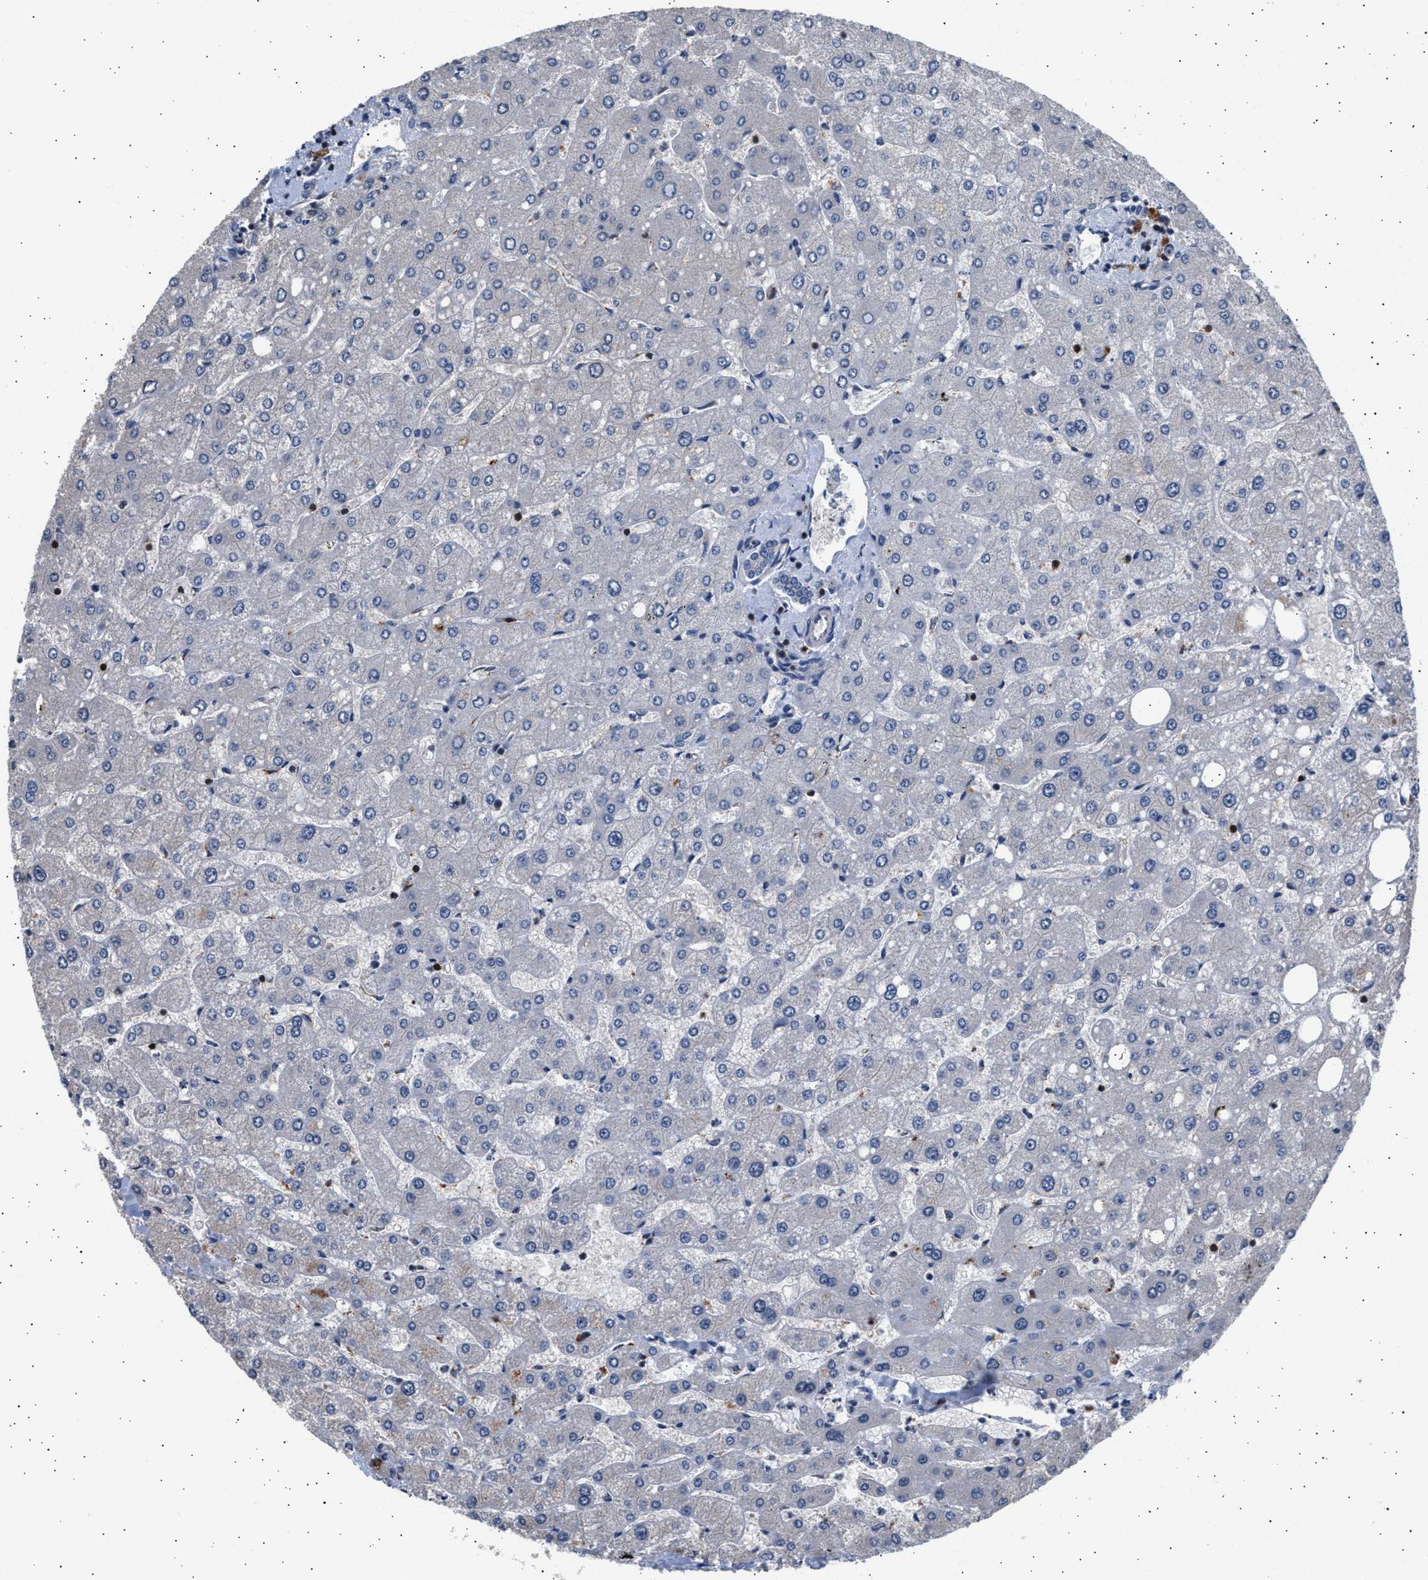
{"staining": {"intensity": "negative", "quantity": "none", "location": "none"}, "tissue": "liver", "cell_type": "Cholangiocytes", "image_type": "normal", "snomed": [{"axis": "morphology", "description": "Normal tissue, NOS"}, {"axis": "topography", "description": "Liver"}], "caption": "The histopathology image displays no staining of cholangiocytes in unremarkable liver.", "gene": "GRAP2", "patient": {"sex": "male", "age": 55}}